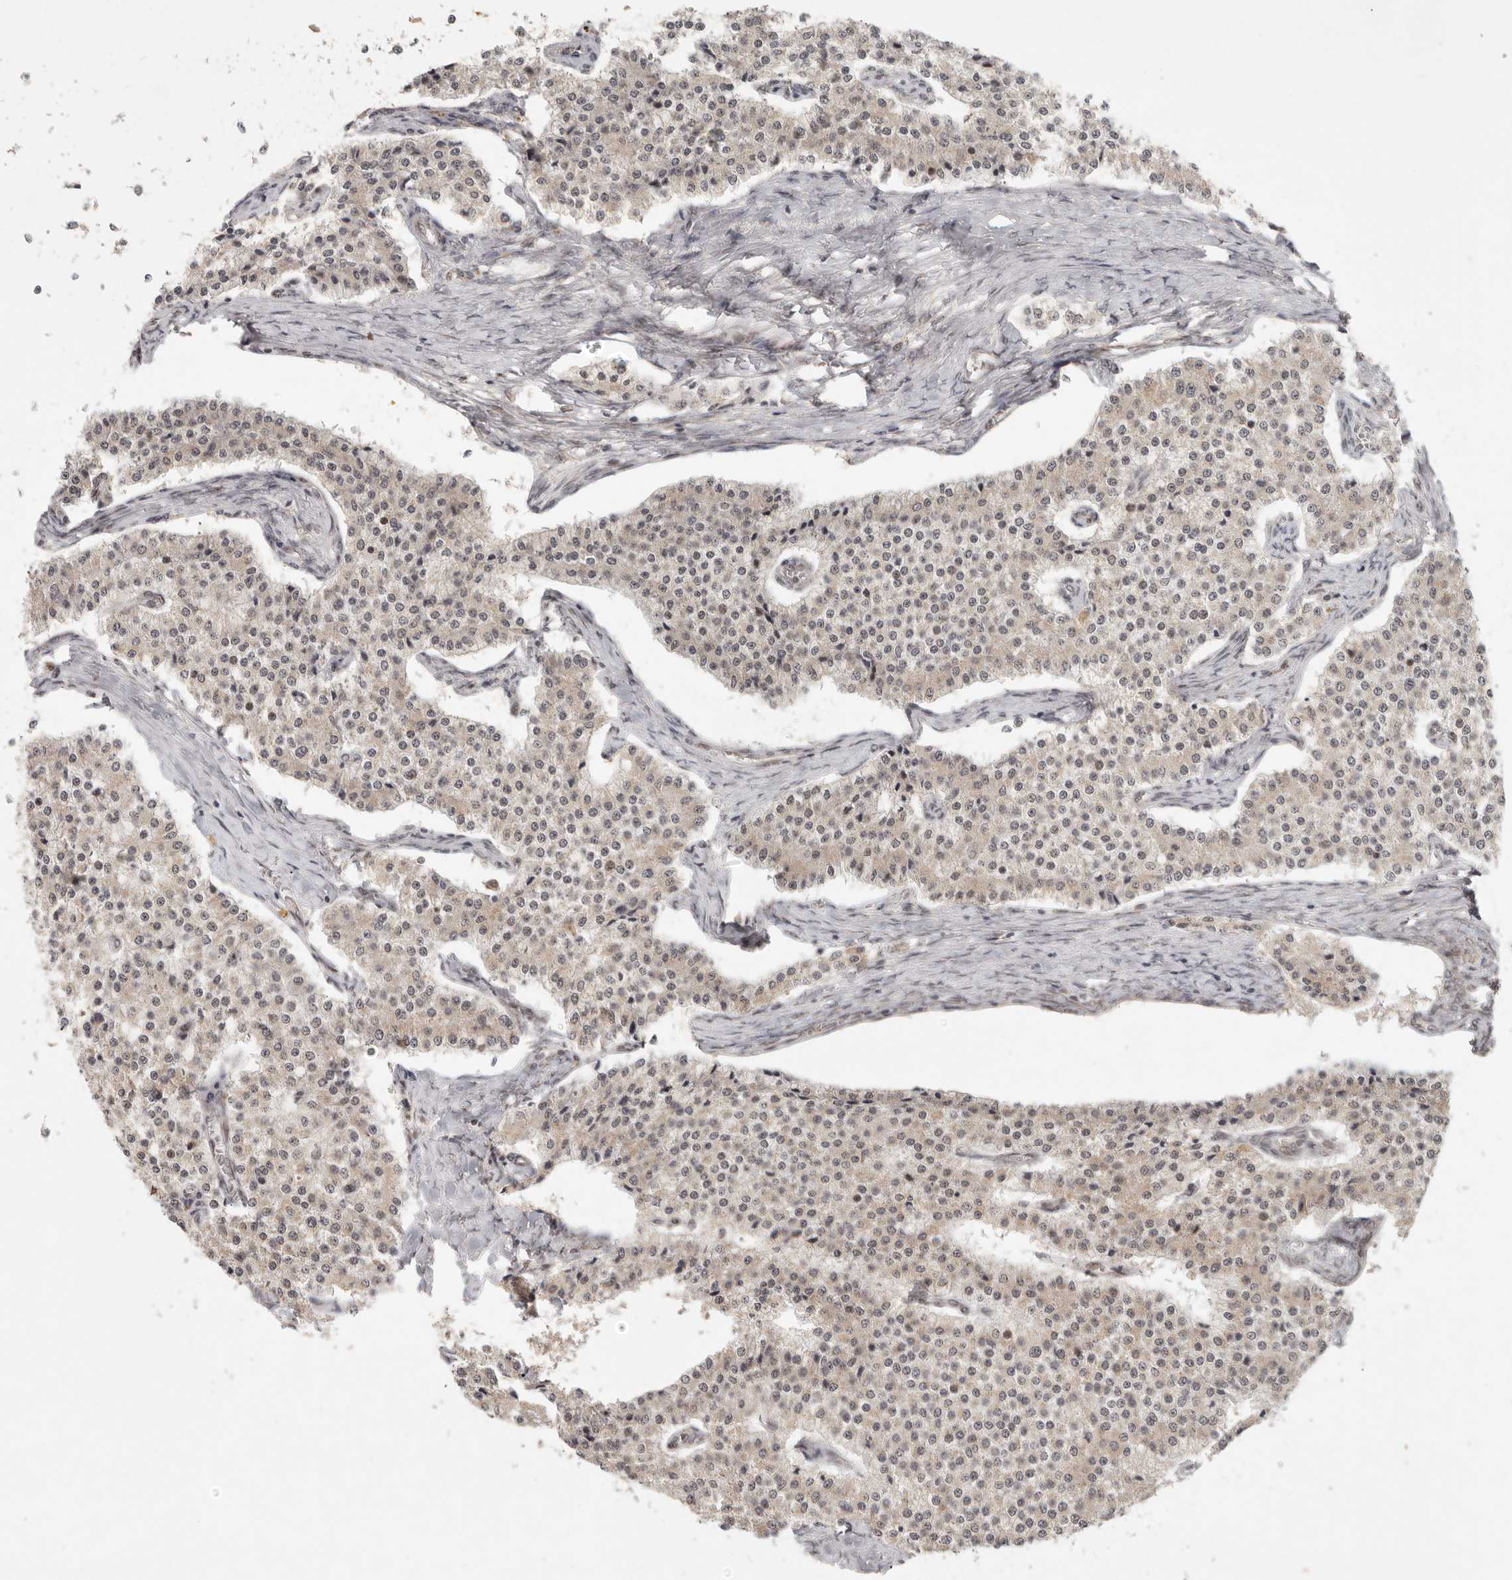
{"staining": {"intensity": "weak", "quantity": ">75%", "location": "cytoplasmic/membranous,nuclear"}, "tissue": "carcinoid", "cell_type": "Tumor cells", "image_type": "cancer", "snomed": [{"axis": "morphology", "description": "Carcinoid, malignant, NOS"}, {"axis": "topography", "description": "Colon"}], "caption": "This is a micrograph of immunohistochemistry staining of malignant carcinoid, which shows weak positivity in the cytoplasmic/membranous and nuclear of tumor cells.", "gene": "LRRC75A", "patient": {"sex": "female", "age": 52}}